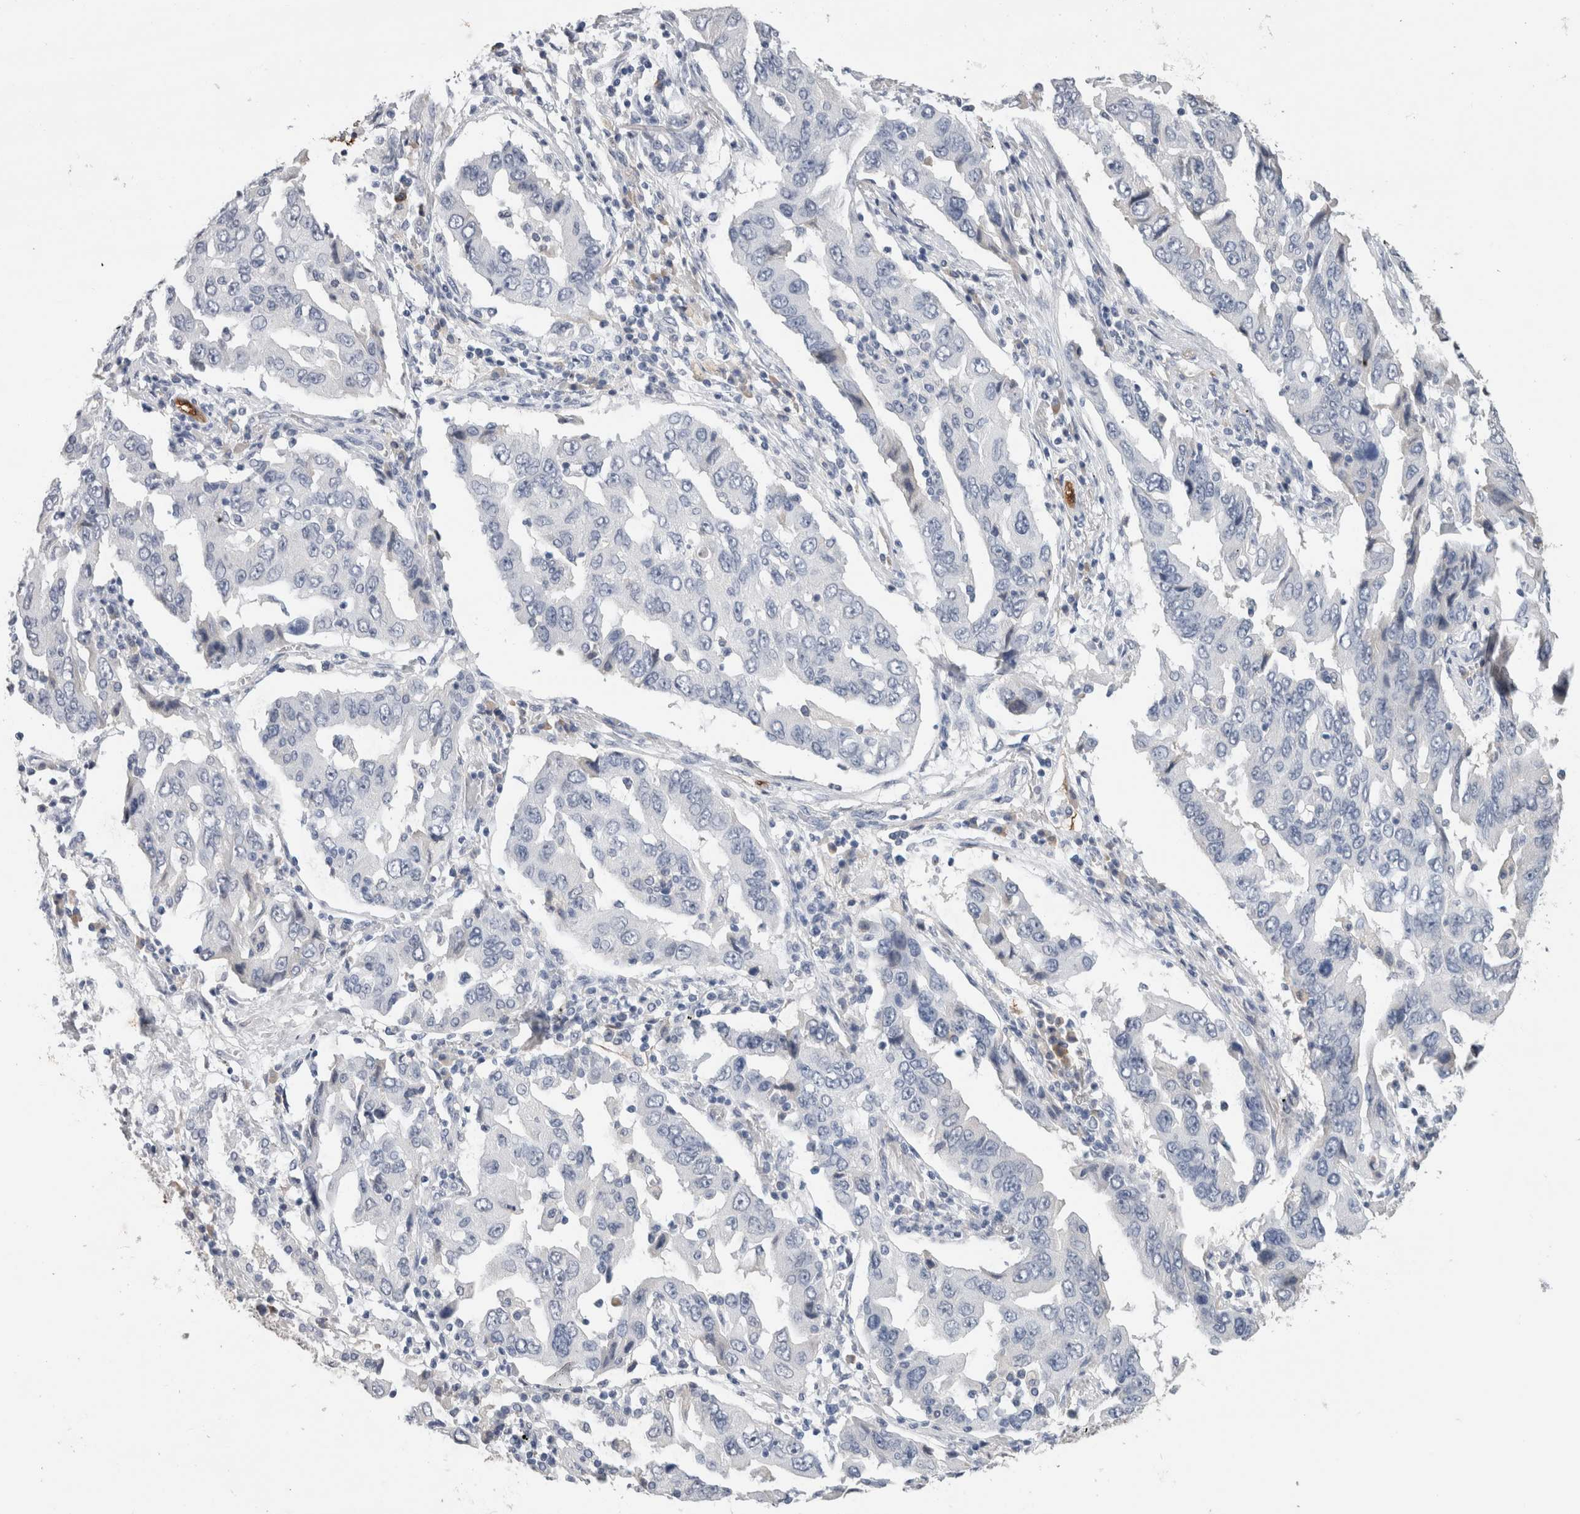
{"staining": {"intensity": "negative", "quantity": "none", "location": "none"}, "tissue": "lung cancer", "cell_type": "Tumor cells", "image_type": "cancer", "snomed": [{"axis": "morphology", "description": "Adenocarcinoma, NOS"}, {"axis": "topography", "description": "Lung"}], "caption": "DAB immunohistochemical staining of lung cancer (adenocarcinoma) displays no significant expression in tumor cells.", "gene": "FABP4", "patient": {"sex": "female", "age": 65}}